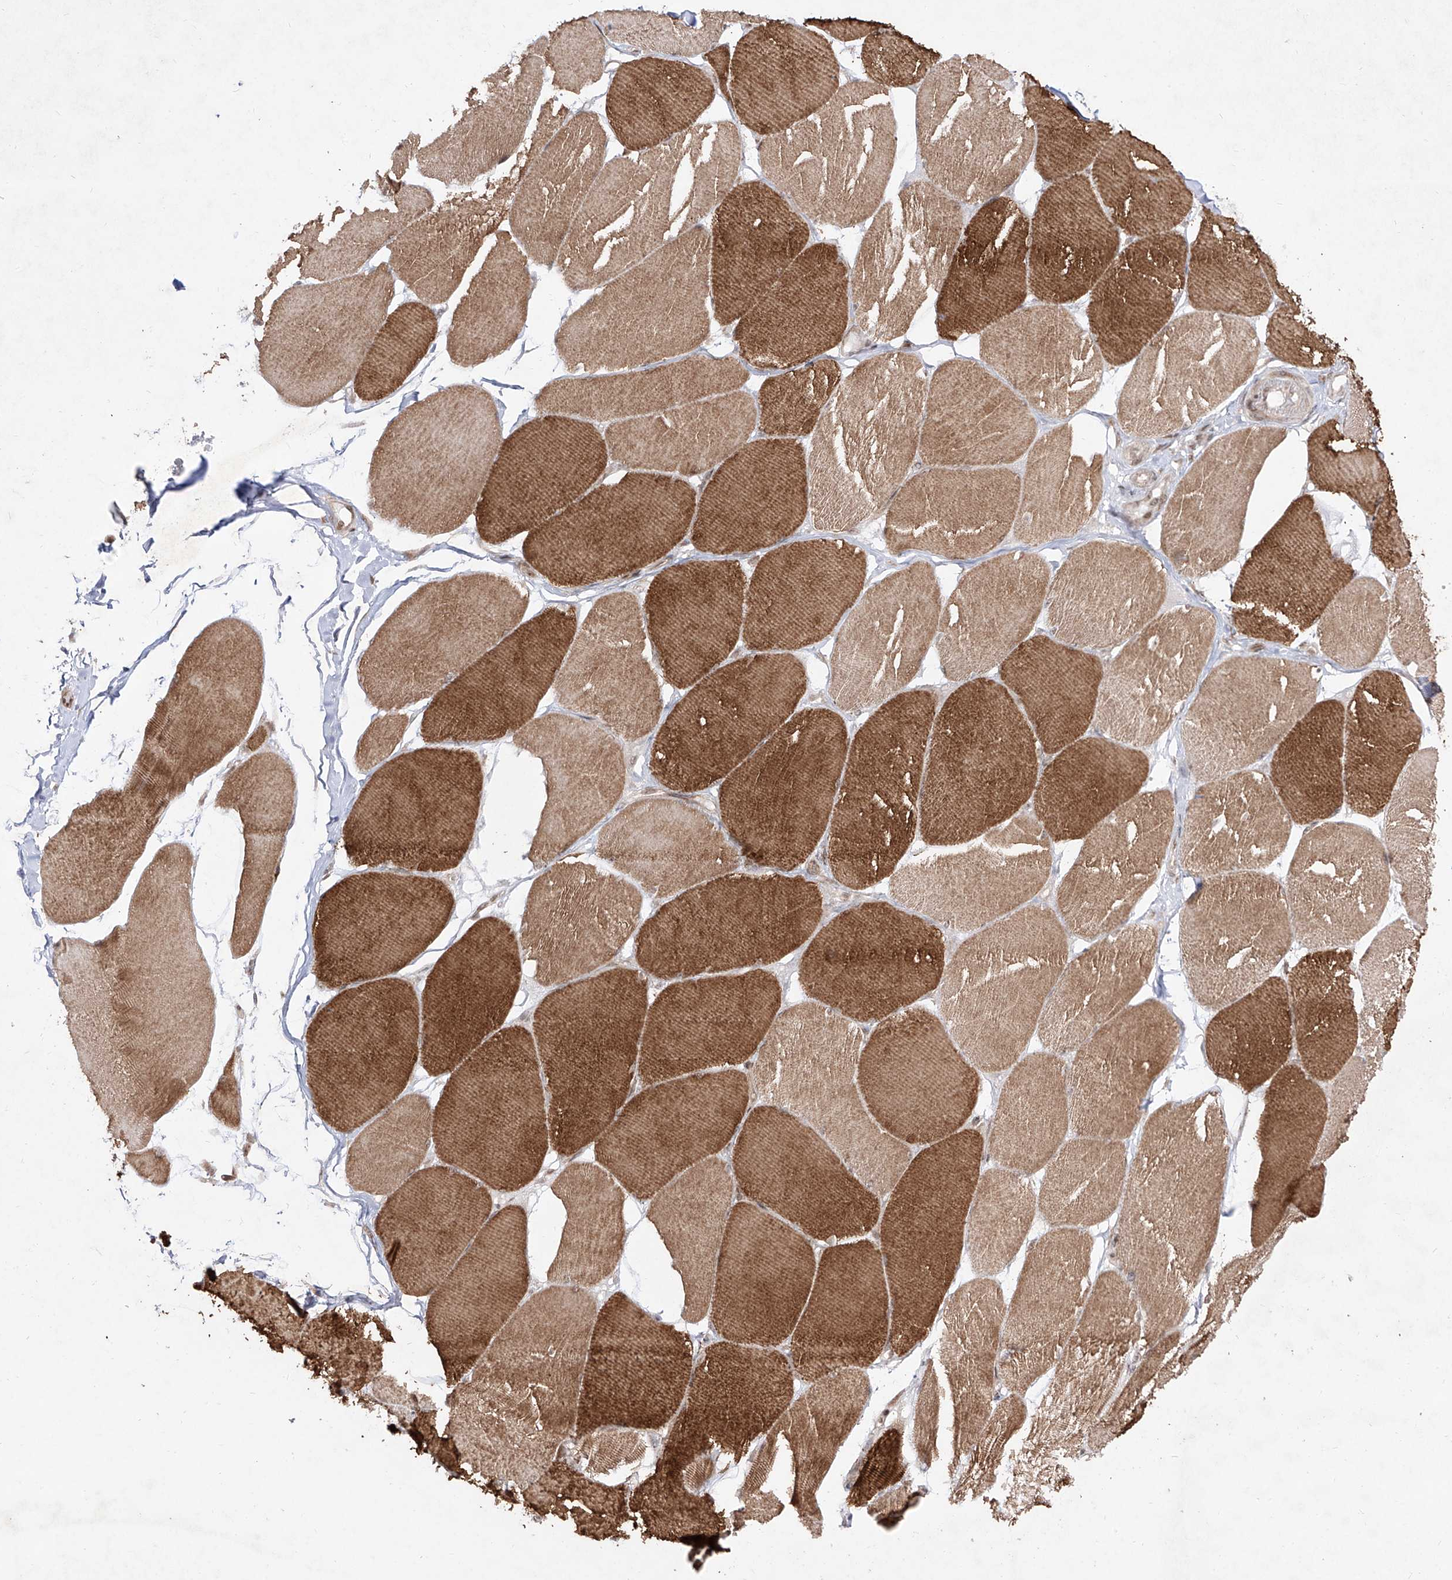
{"staining": {"intensity": "strong", "quantity": "25%-75%", "location": "cytoplasmic/membranous"}, "tissue": "skeletal muscle", "cell_type": "Myocytes", "image_type": "normal", "snomed": [{"axis": "morphology", "description": "Normal tissue, NOS"}, {"axis": "topography", "description": "Skin"}, {"axis": "topography", "description": "Skeletal muscle"}], "caption": "Protein expression by immunohistochemistry (IHC) demonstrates strong cytoplasmic/membranous positivity in approximately 25%-75% of myocytes in unremarkable skeletal muscle. The protein is stained brown, and the nuclei are stained in blue (DAB (3,3'-diaminobenzidine) IHC with brightfield microscopy, high magnification).", "gene": "SNRNP27", "patient": {"sex": "male", "age": 83}}